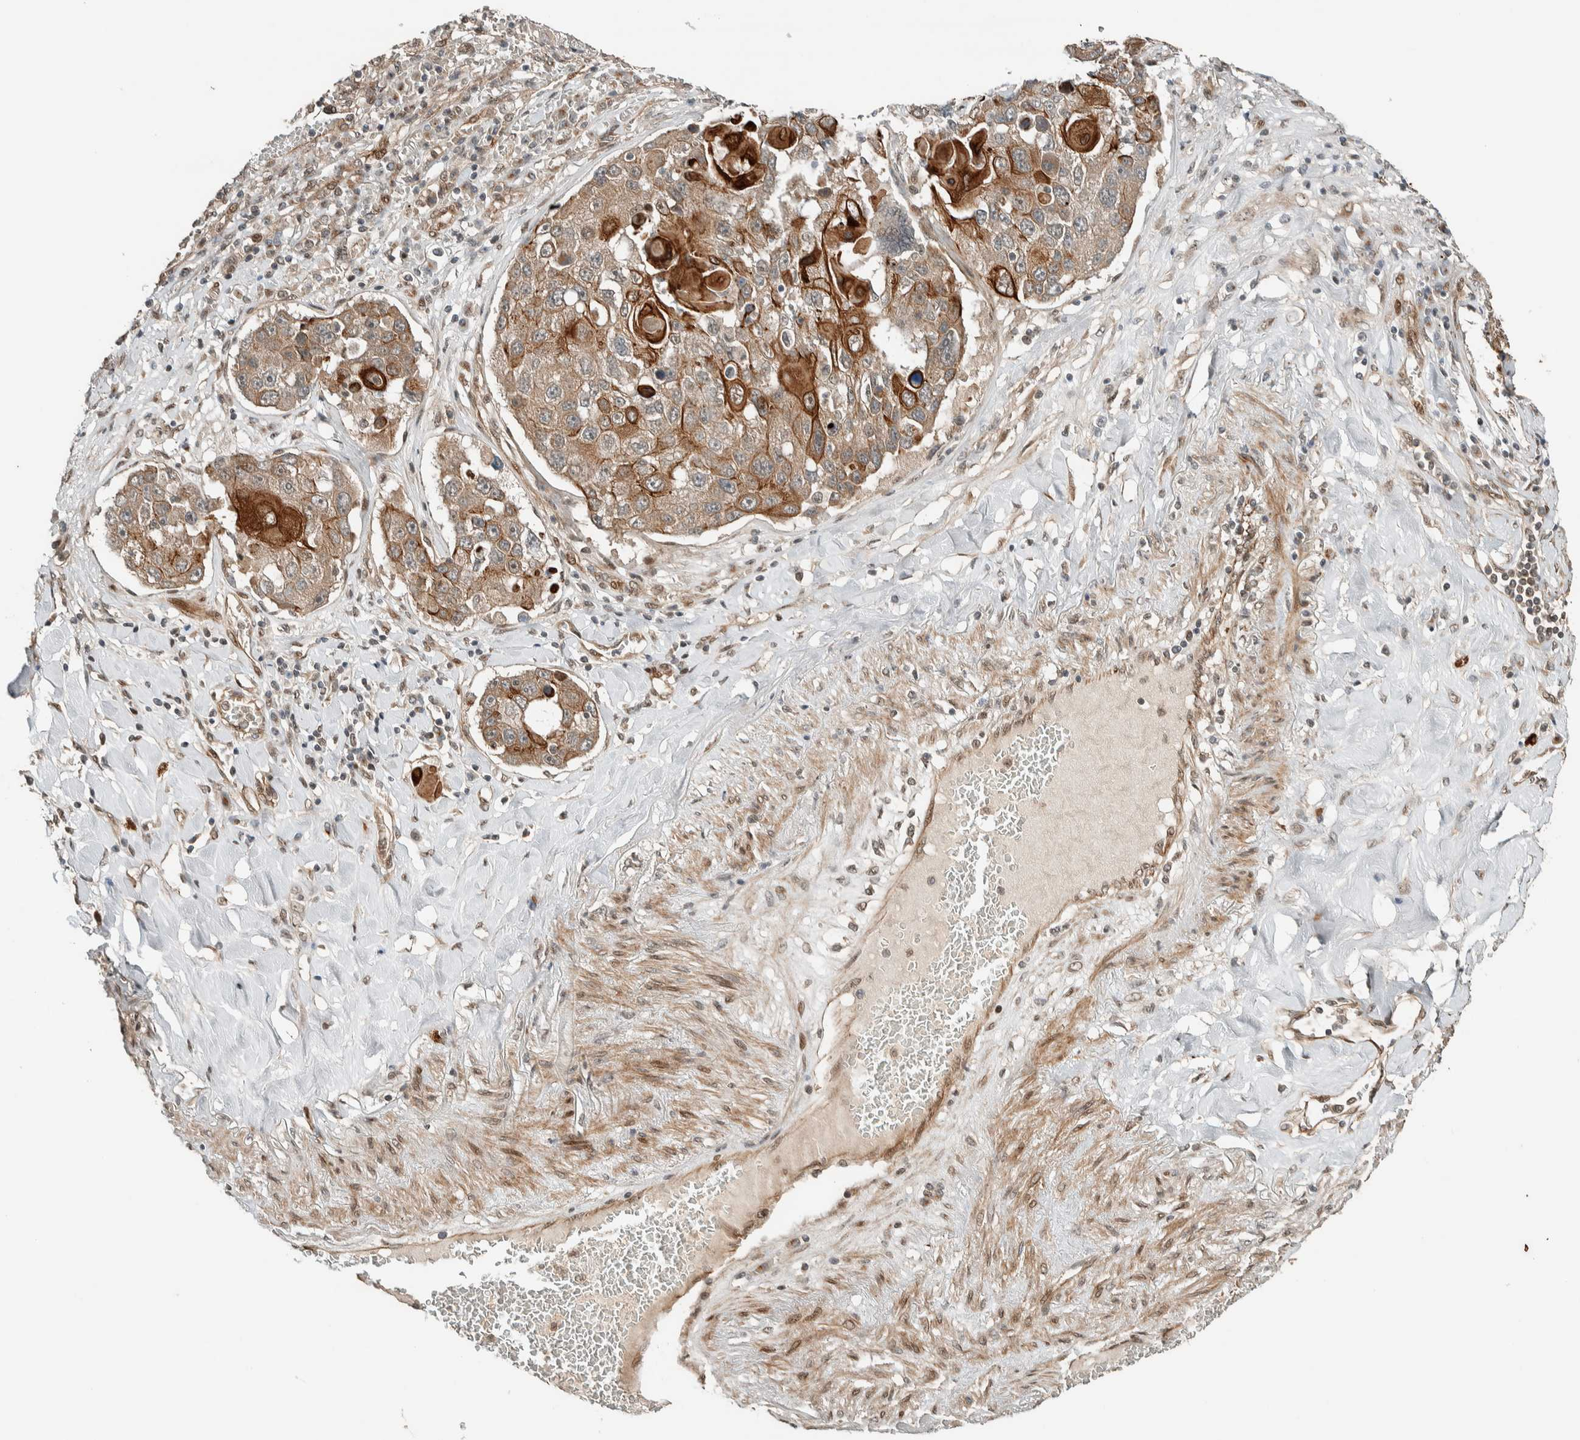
{"staining": {"intensity": "strong", "quantity": ">75%", "location": "cytoplasmic/membranous"}, "tissue": "lung cancer", "cell_type": "Tumor cells", "image_type": "cancer", "snomed": [{"axis": "morphology", "description": "Squamous cell carcinoma, NOS"}, {"axis": "topography", "description": "Lung"}], "caption": "The histopathology image shows staining of lung squamous cell carcinoma, revealing strong cytoplasmic/membranous protein expression (brown color) within tumor cells. (Stains: DAB (3,3'-diaminobenzidine) in brown, nuclei in blue, Microscopy: brightfield microscopy at high magnification).", "gene": "STXBP4", "patient": {"sex": "male", "age": 61}}